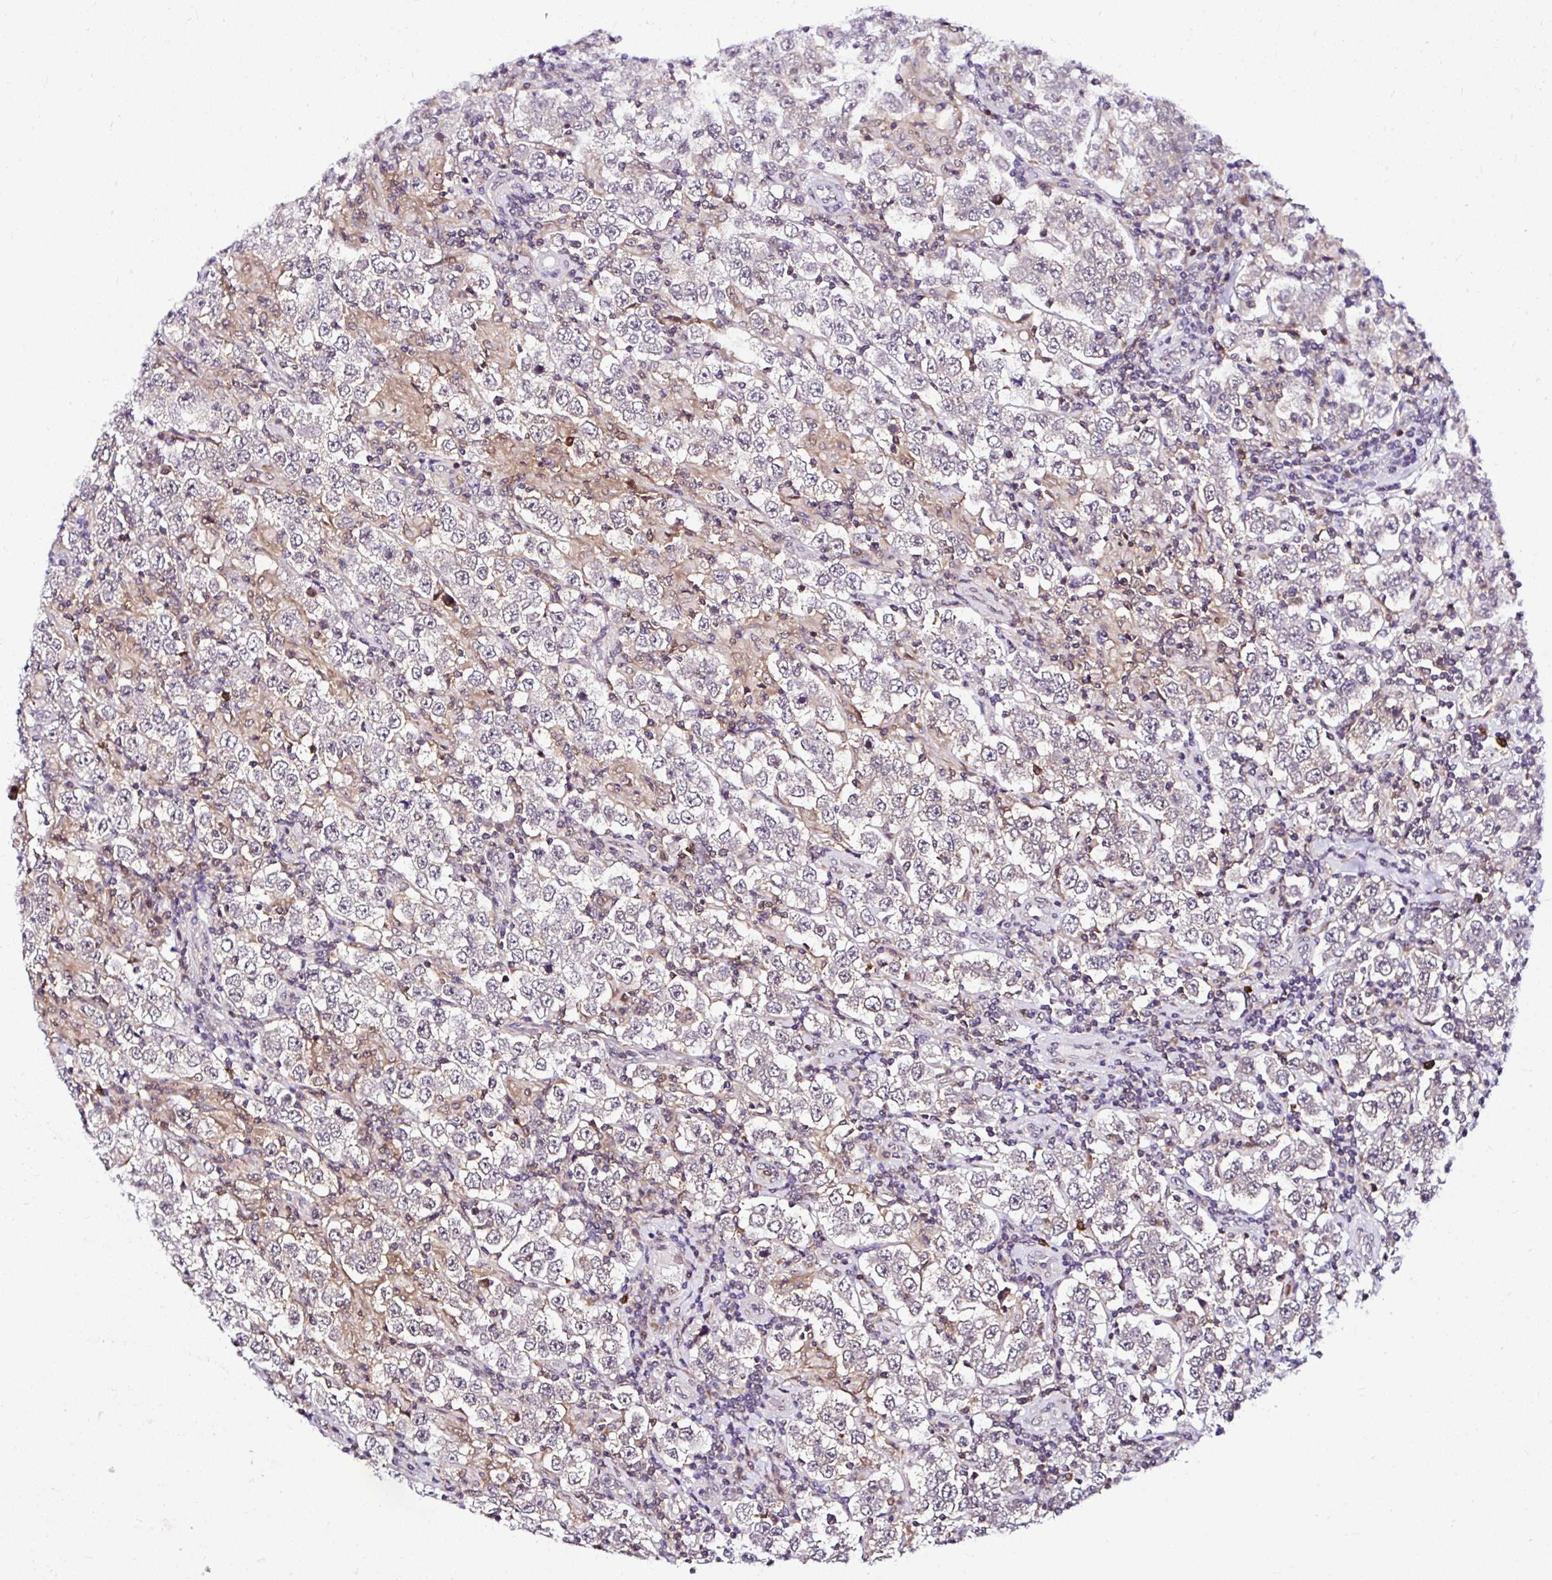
{"staining": {"intensity": "weak", "quantity": "25%-75%", "location": "cytoplasmic/membranous"}, "tissue": "testis cancer", "cell_type": "Tumor cells", "image_type": "cancer", "snomed": [{"axis": "morphology", "description": "Normal tissue, NOS"}, {"axis": "morphology", "description": "Urothelial carcinoma, High grade"}, {"axis": "morphology", "description": "Seminoma, NOS"}, {"axis": "morphology", "description": "Carcinoma, Embryonal, NOS"}, {"axis": "topography", "description": "Urinary bladder"}, {"axis": "topography", "description": "Testis"}], "caption": "There is low levels of weak cytoplasmic/membranous staining in tumor cells of testis cancer, as demonstrated by immunohistochemical staining (brown color).", "gene": "PIN4", "patient": {"sex": "male", "age": 41}}